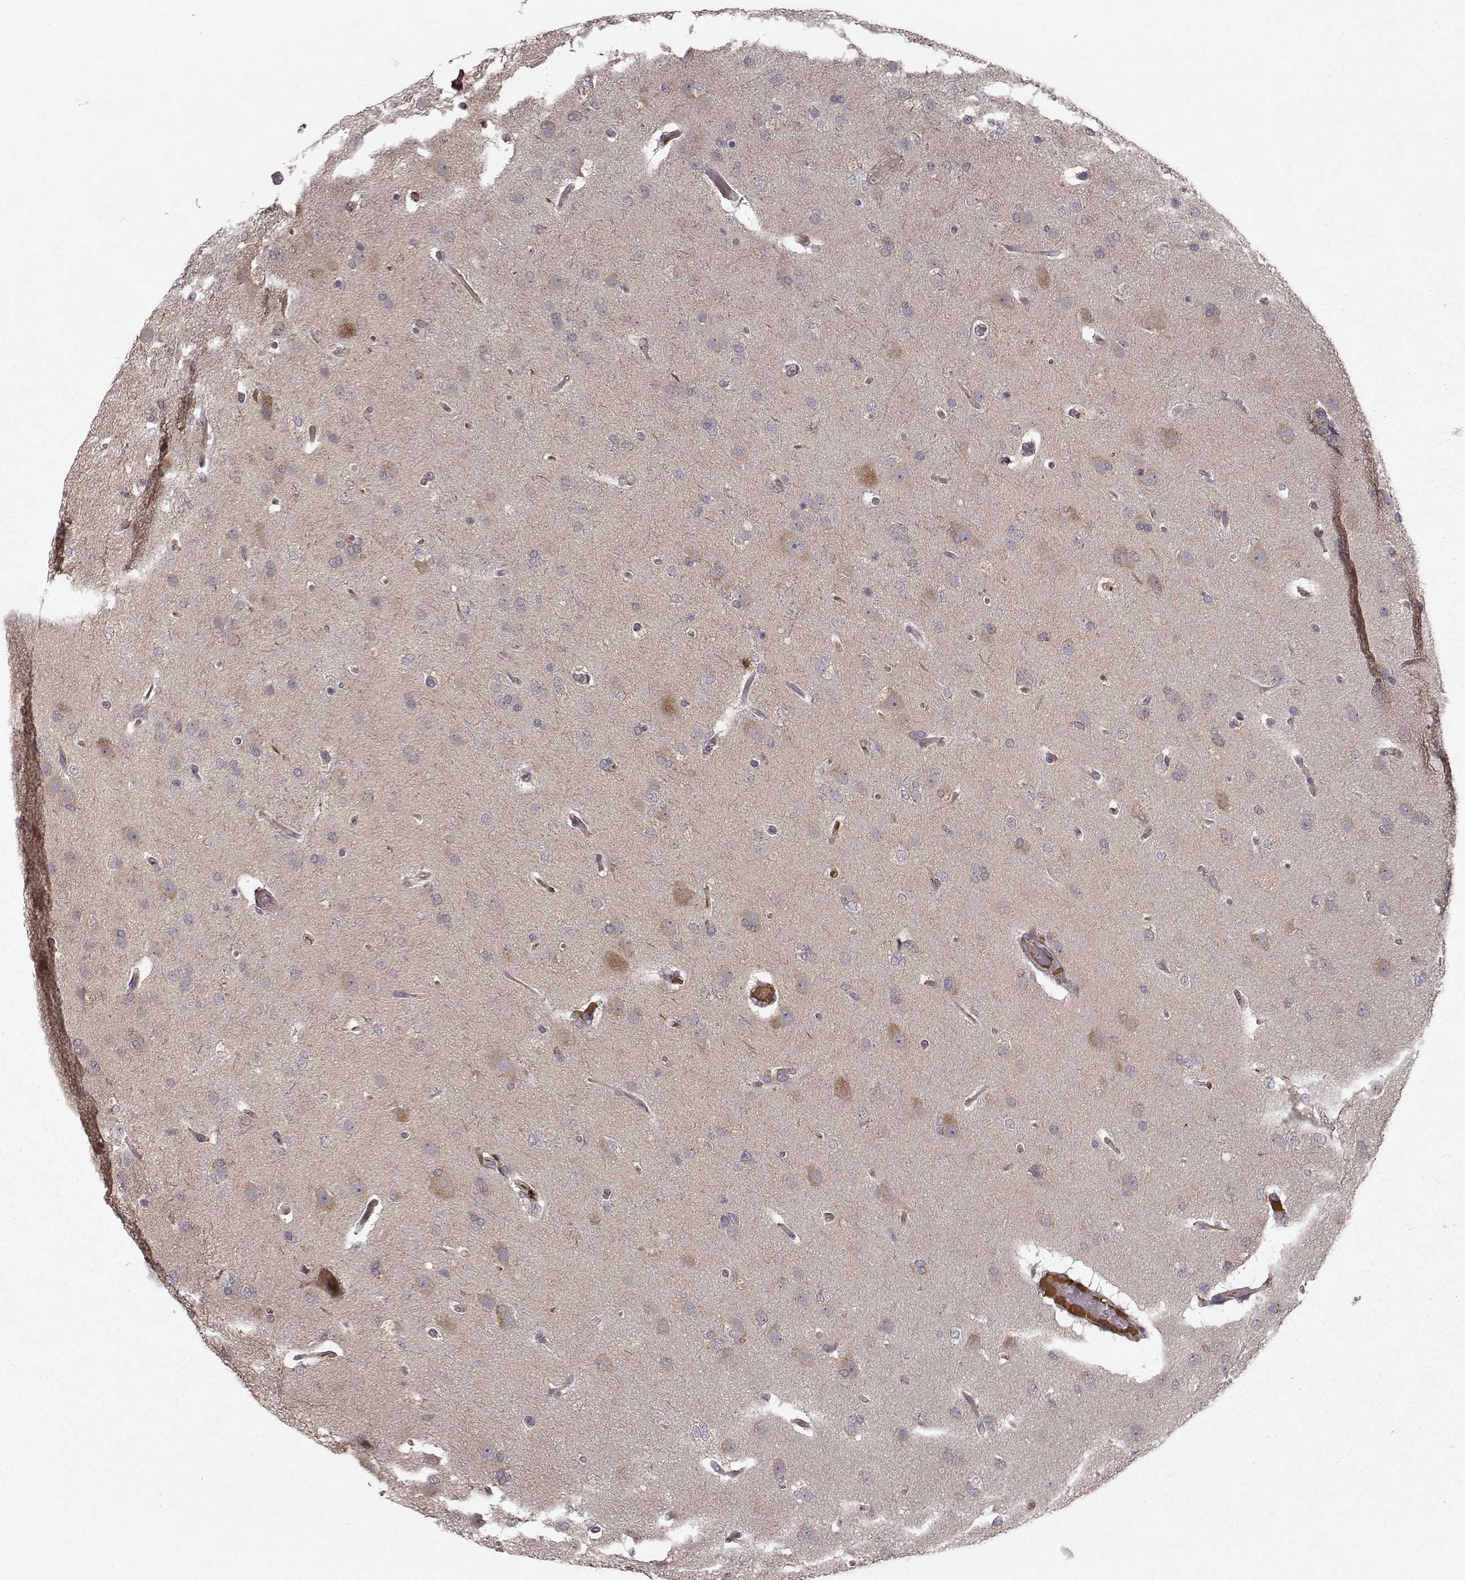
{"staining": {"intensity": "negative", "quantity": "none", "location": "none"}, "tissue": "glioma", "cell_type": "Tumor cells", "image_type": "cancer", "snomed": [{"axis": "morphology", "description": "Glioma, malignant, High grade"}, {"axis": "topography", "description": "Brain"}], "caption": "Tumor cells show no significant protein expression in glioma.", "gene": "WNT6", "patient": {"sex": "male", "age": 68}}